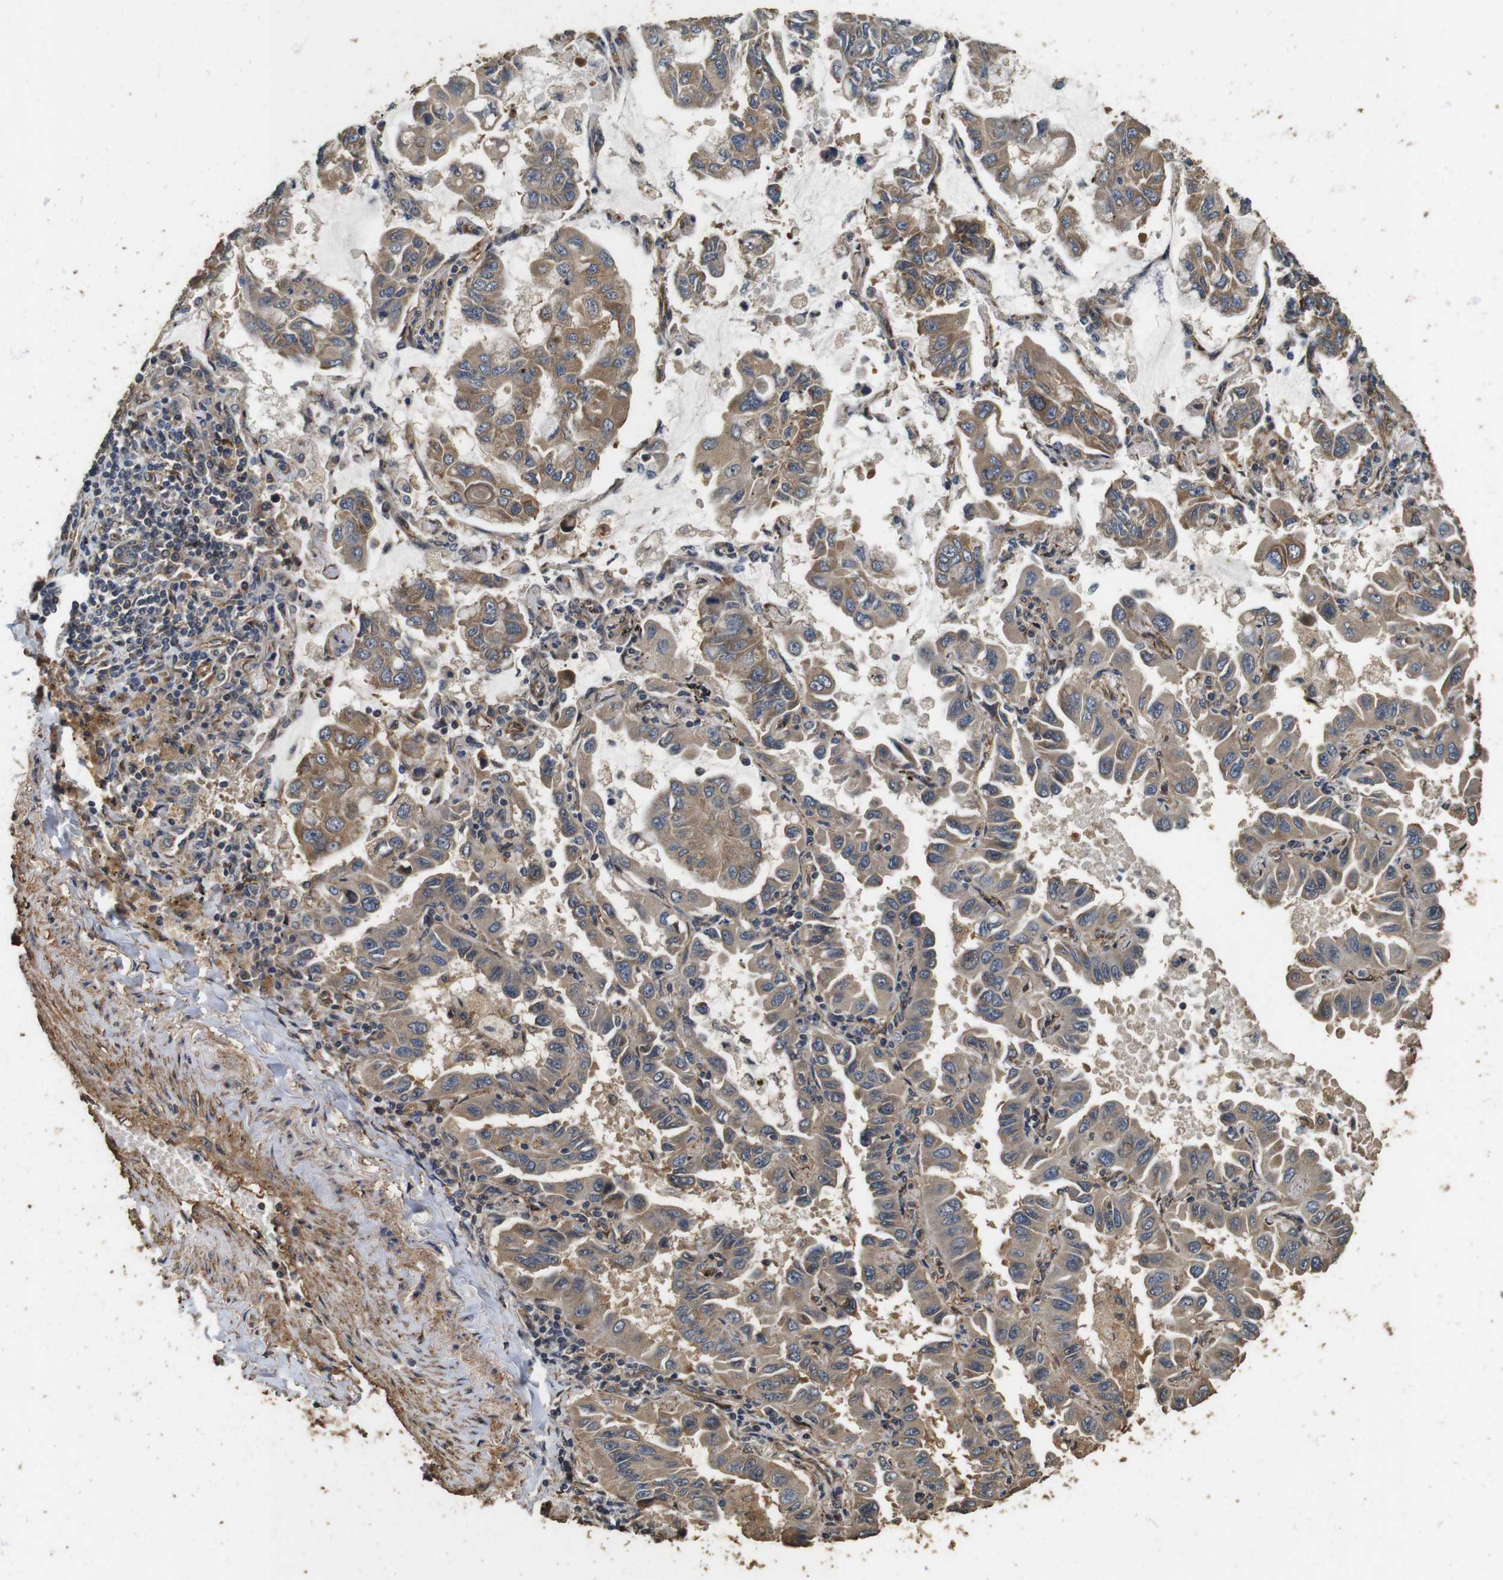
{"staining": {"intensity": "moderate", "quantity": ">75%", "location": "cytoplasmic/membranous"}, "tissue": "lung cancer", "cell_type": "Tumor cells", "image_type": "cancer", "snomed": [{"axis": "morphology", "description": "Adenocarcinoma, NOS"}, {"axis": "topography", "description": "Lung"}], "caption": "Lung cancer stained with immunohistochemistry displays moderate cytoplasmic/membranous expression in about >75% of tumor cells.", "gene": "CNPY4", "patient": {"sex": "male", "age": 64}}